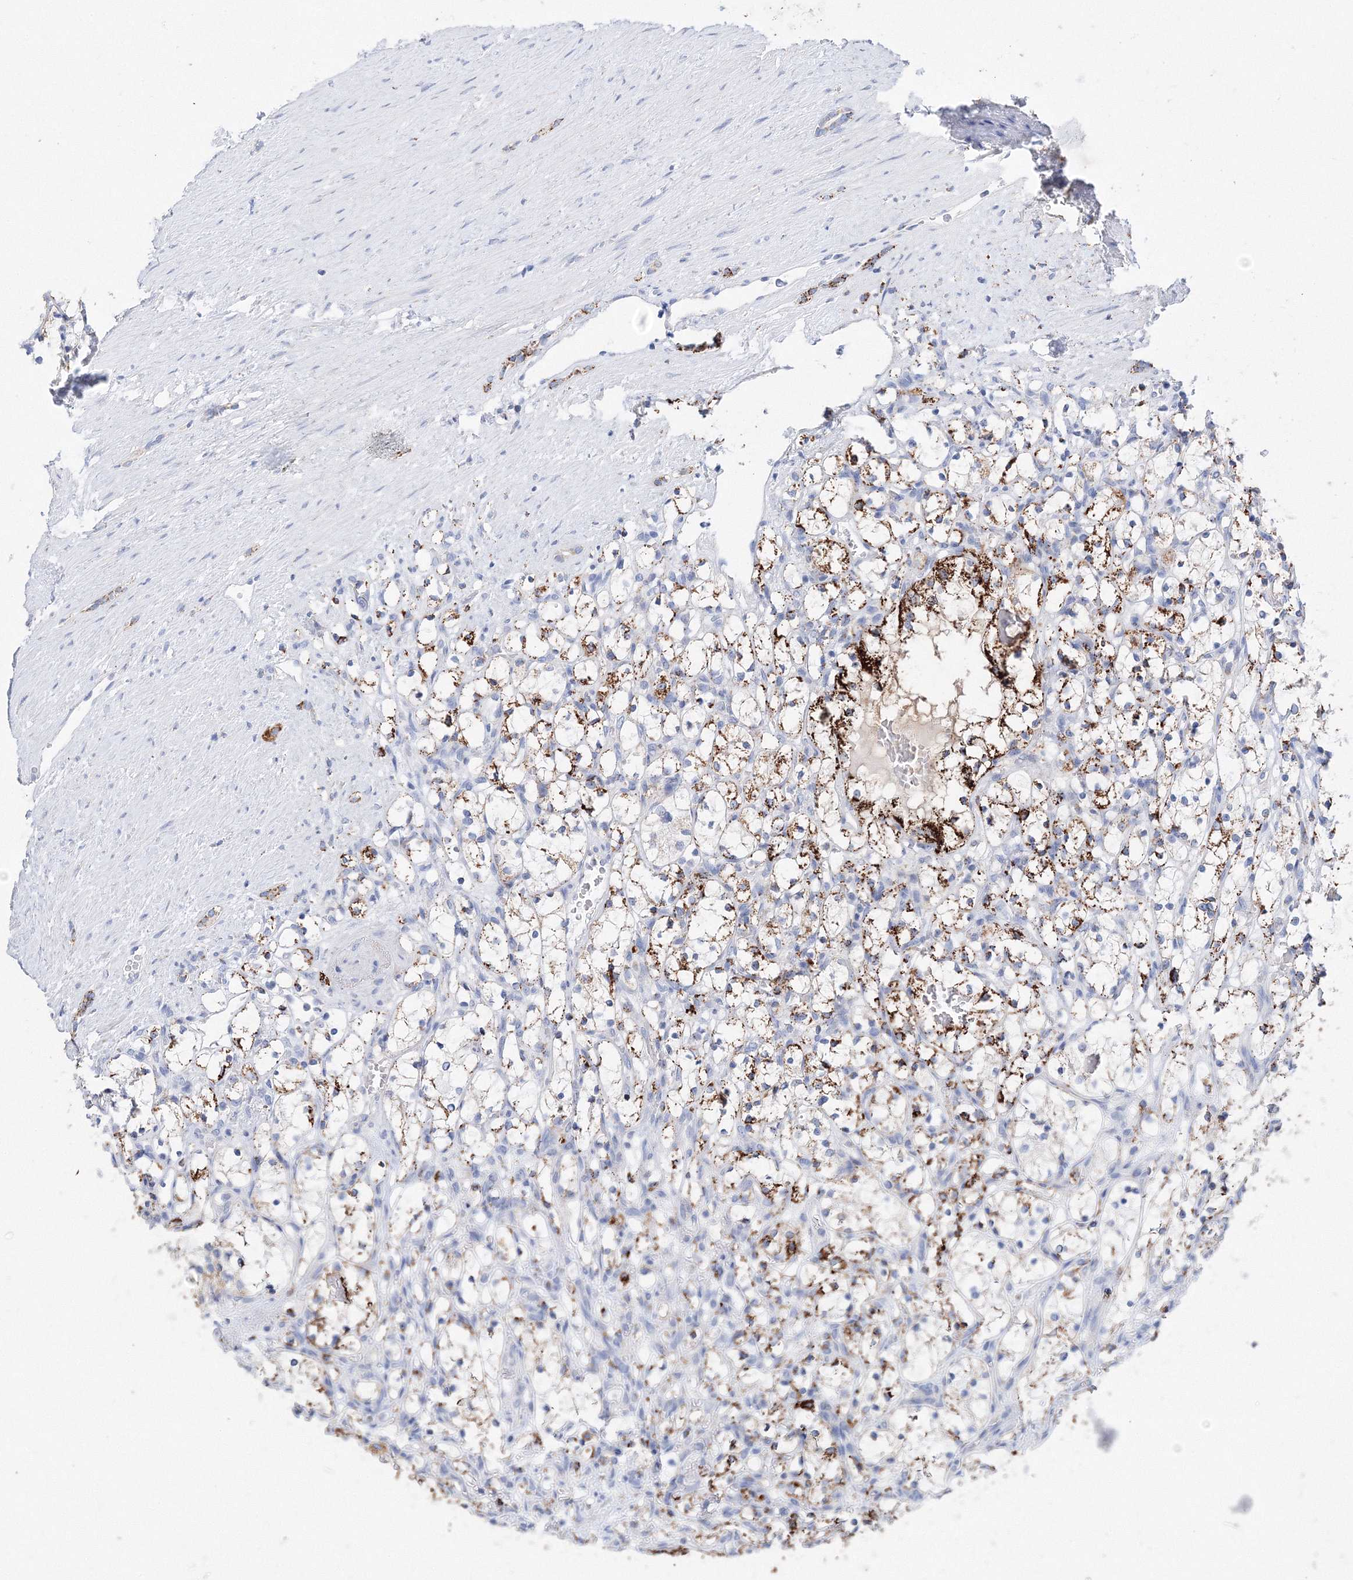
{"staining": {"intensity": "moderate", "quantity": ">75%", "location": "cytoplasmic/membranous"}, "tissue": "renal cancer", "cell_type": "Tumor cells", "image_type": "cancer", "snomed": [{"axis": "morphology", "description": "Adenocarcinoma, NOS"}, {"axis": "topography", "description": "Kidney"}], "caption": "Protein expression analysis of human renal cancer reveals moderate cytoplasmic/membranous expression in approximately >75% of tumor cells. (IHC, brightfield microscopy, high magnification).", "gene": "MERTK", "patient": {"sex": "female", "age": 69}}